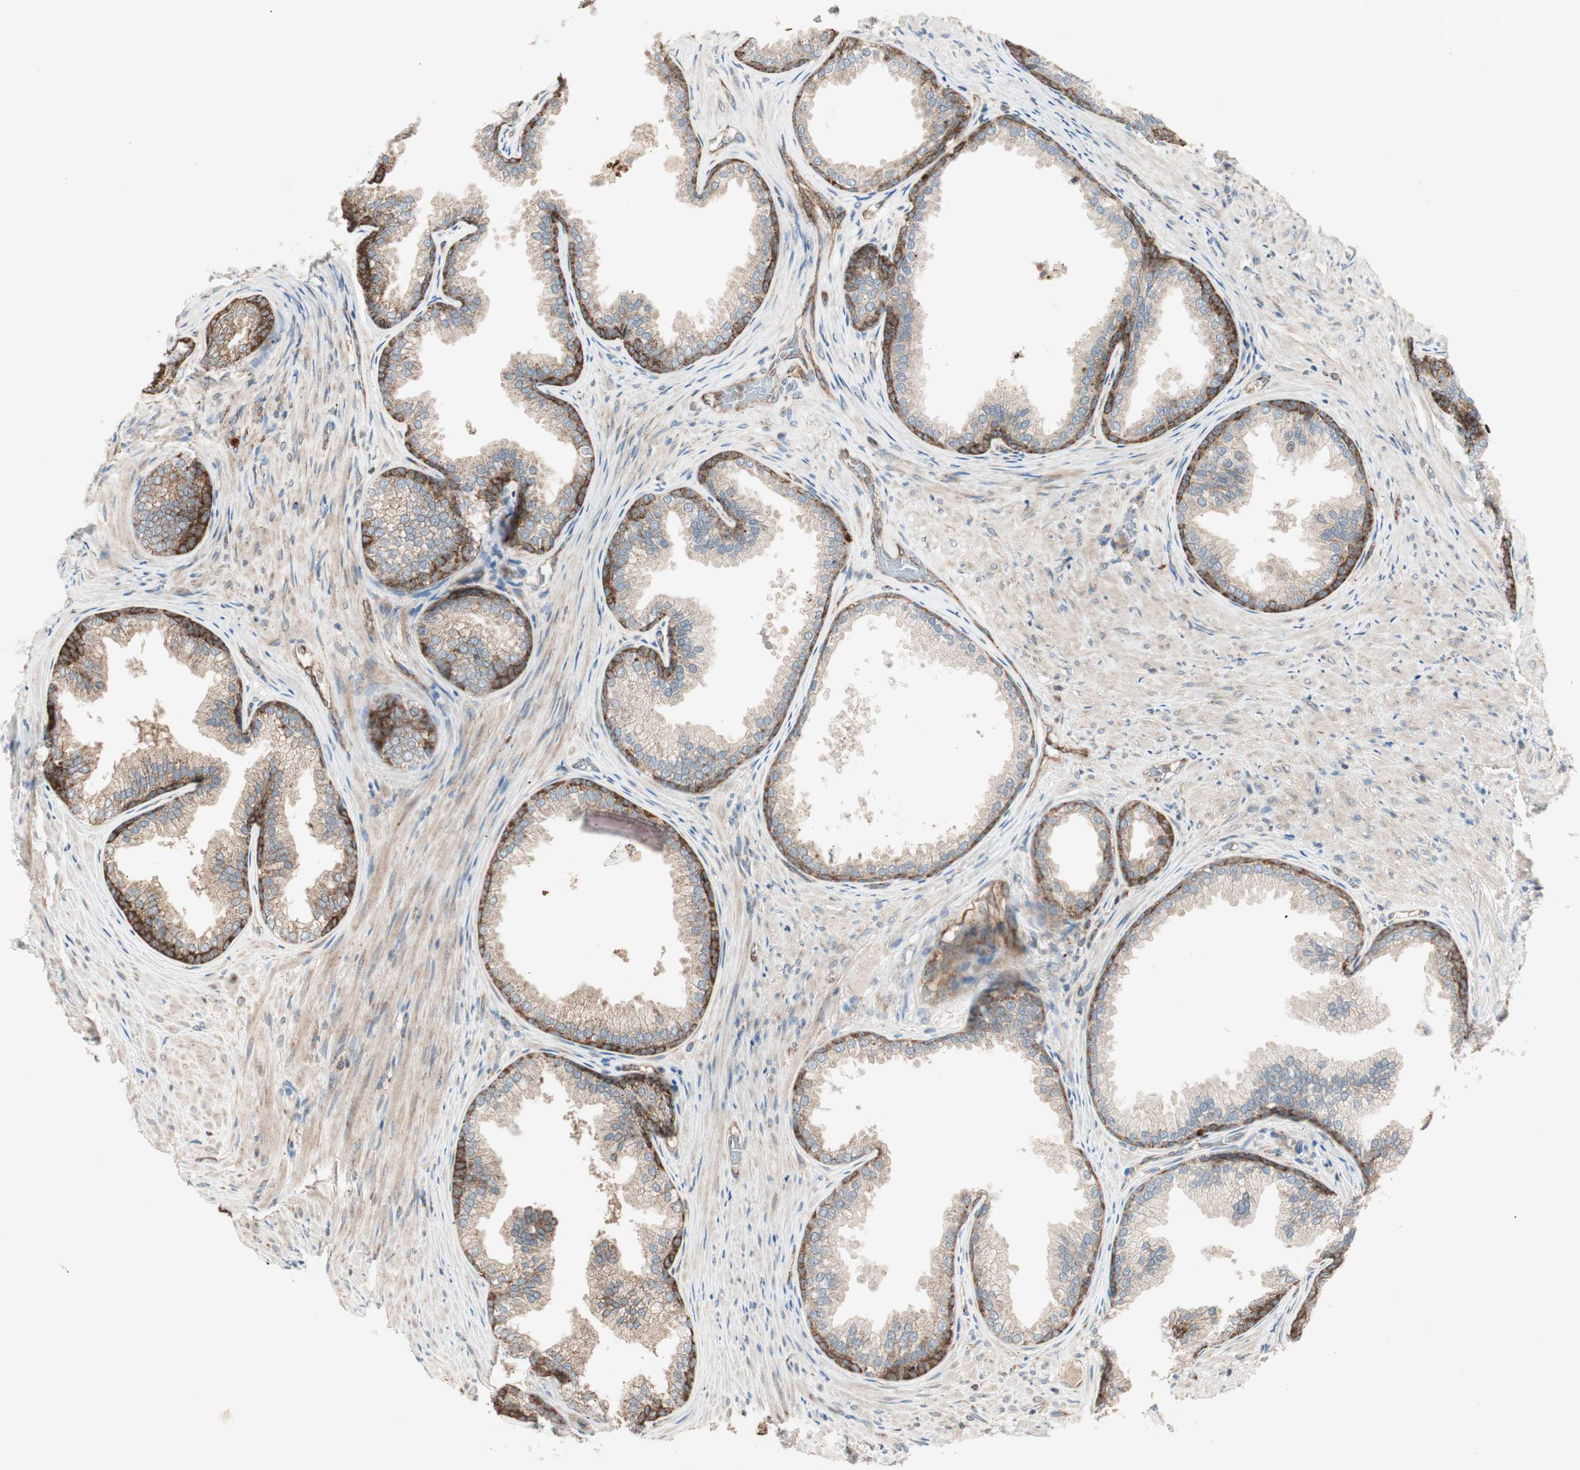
{"staining": {"intensity": "strong", "quantity": ">75%", "location": "cytoplasmic/membranous"}, "tissue": "prostate", "cell_type": "Glandular cells", "image_type": "normal", "snomed": [{"axis": "morphology", "description": "Normal tissue, NOS"}, {"axis": "topography", "description": "Prostate"}], "caption": "Glandular cells reveal strong cytoplasmic/membranous positivity in about >75% of cells in normal prostate.", "gene": "CHADL", "patient": {"sex": "male", "age": 76}}